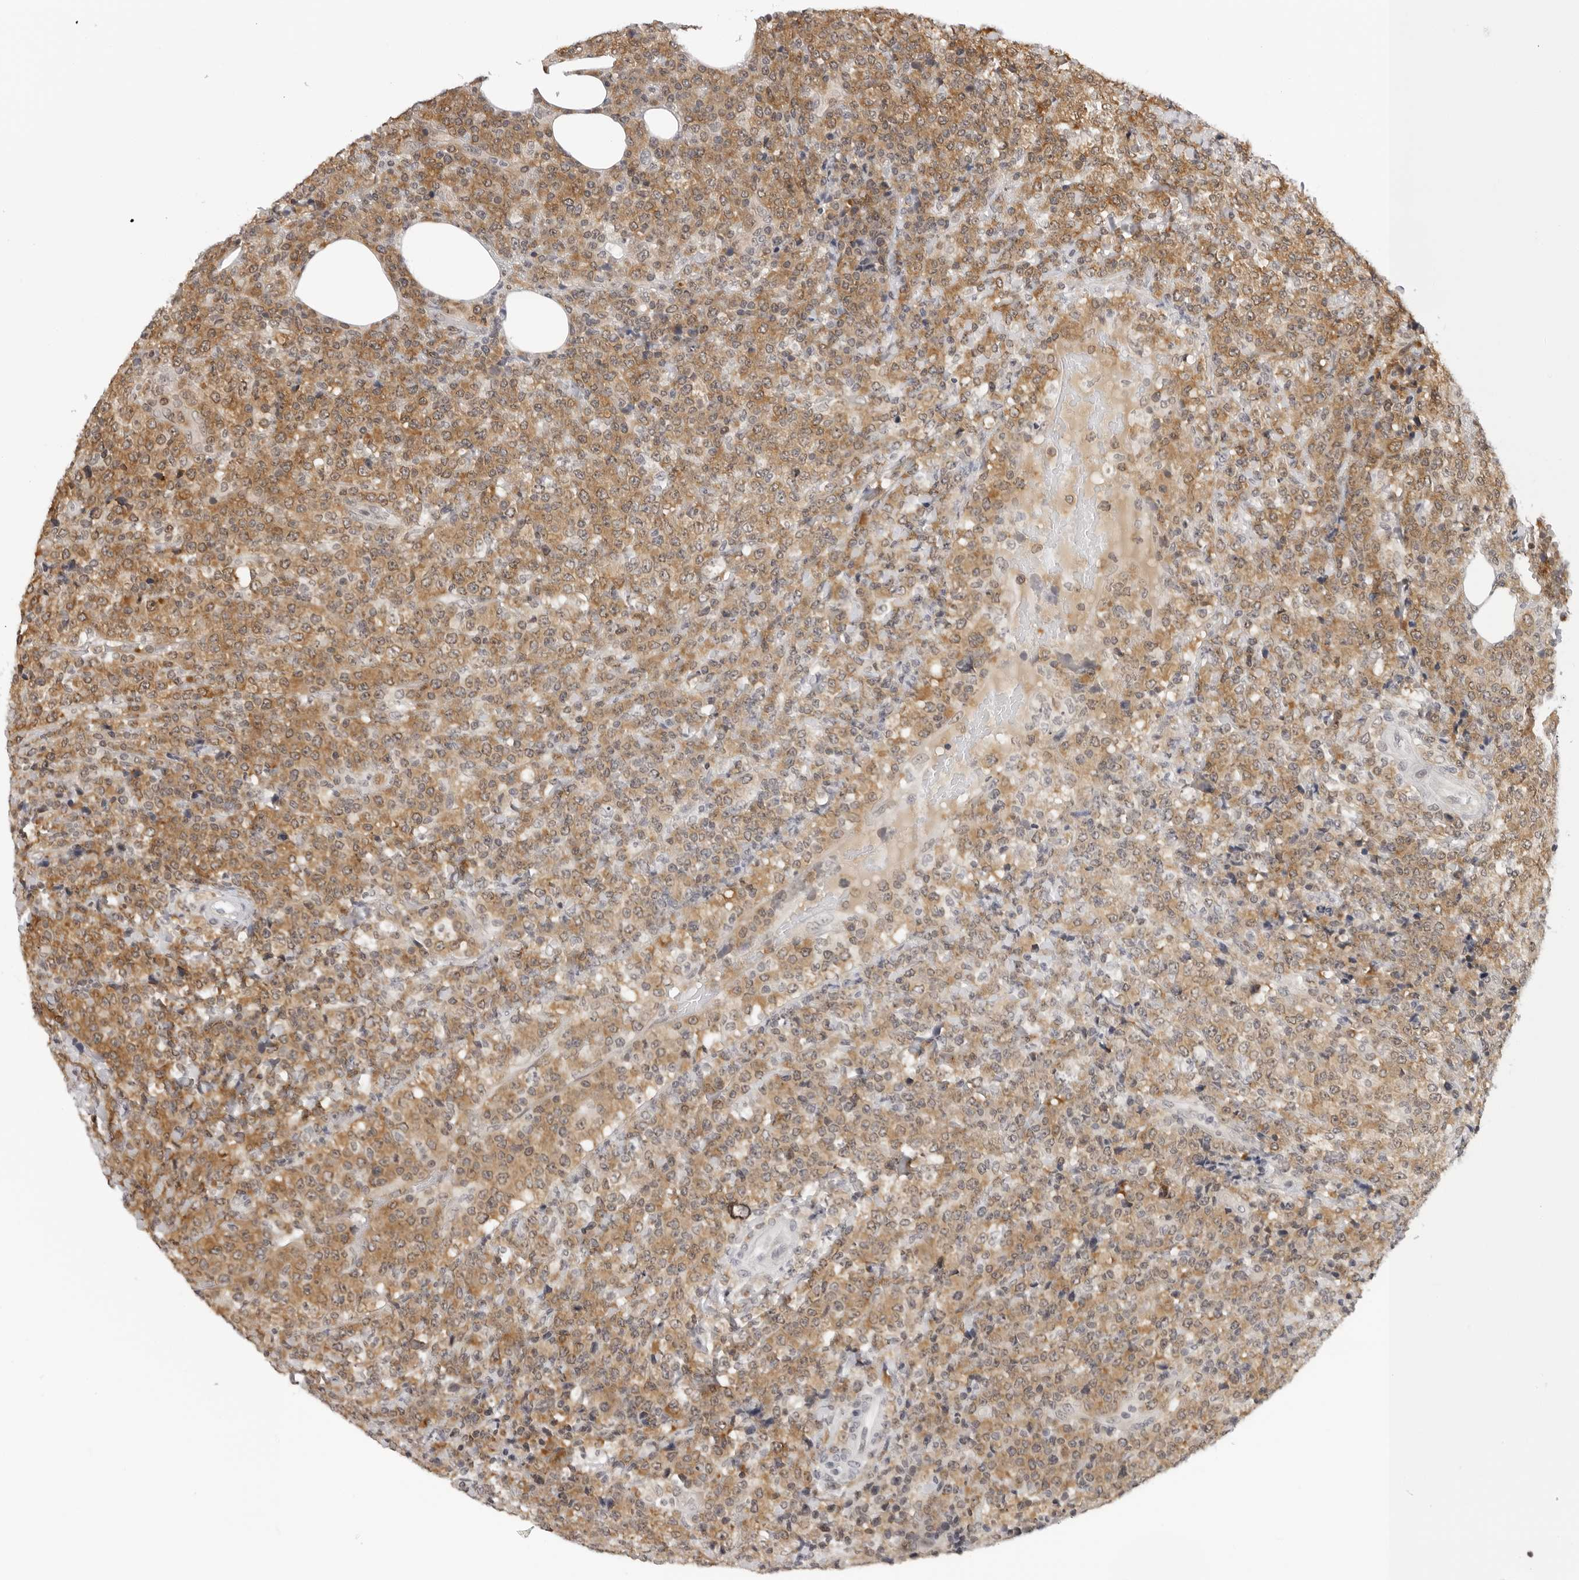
{"staining": {"intensity": "moderate", "quantity": "25%-75%", "location": "cytoplasmic/membranous"}, "tissue": "lymphoma", "cell_type": "Tumor cells", "image_type": "cancer", "snomed": [{"axis": "morphology", "description": "Malignant lymphoma, non-Hodgkin's type, High grade"}, {"axis": "topography", "description": "Lymph node"}], "caption": "Lymphoma tissue displays moderate cytoplasmic/membranous staining in about 25%-75% of tumor cells, visualized by immunohistochemistry.", "gene": "WDR77", "patient": {"sex": "male", "age": 13}}